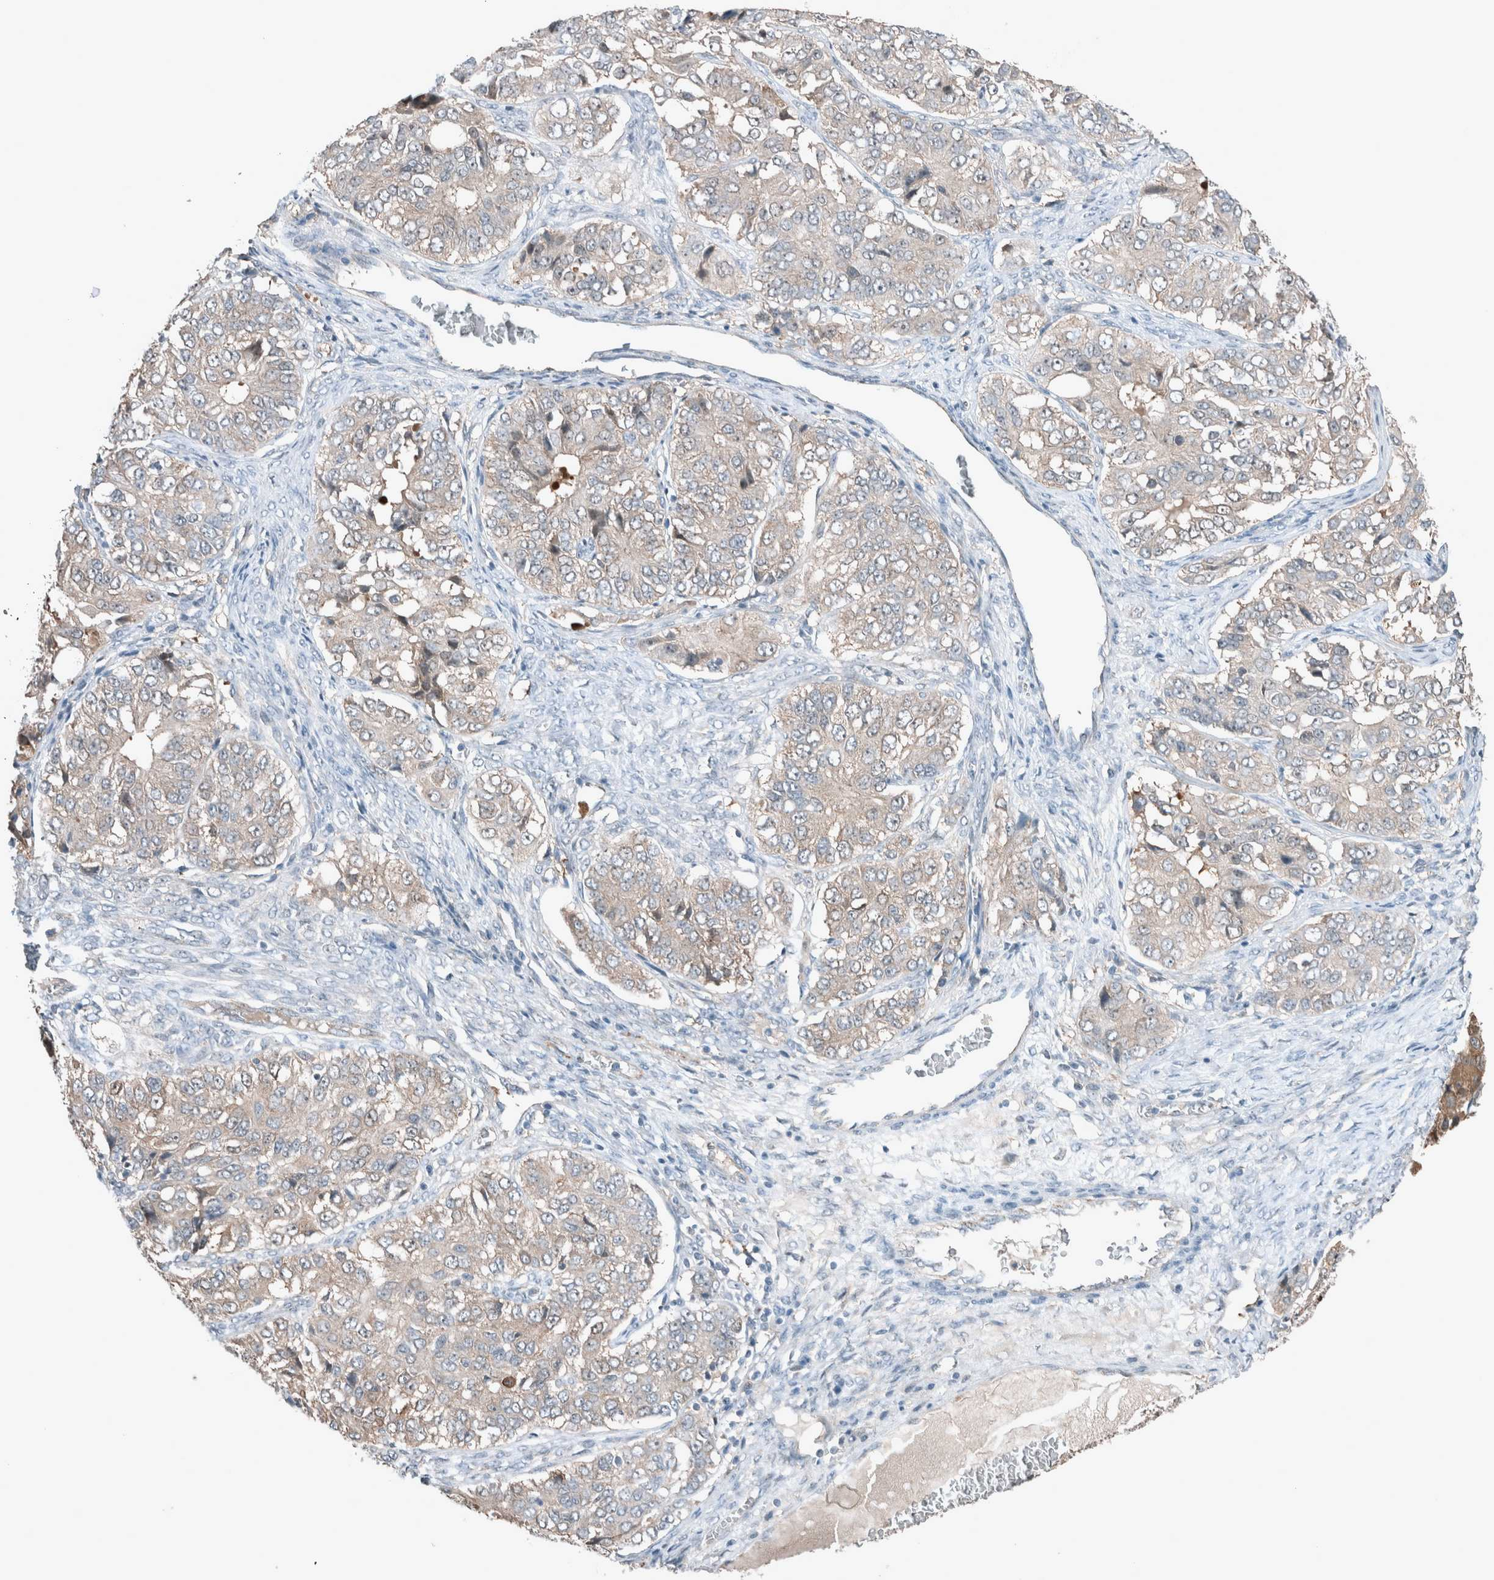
{"staining": {"intensity": "weak", "quantity": "<25%", "location": "cytoplasmic/membranous"}, "tissue": "ovarian cancer", "cell_type": "Tumor cells", "image_type": "cancer", "snomed": [{"axis": "morphology", "description": "Carcinoma, endometroid"}, {"axis": "topography", "description": "Ovary"}], "caption": "Tumor cells show no significant staining in ovarian cancer. (Brightfield microscopy of DAB immunohistochemistry (IHC) at high magnification).", "gene": "RALGDS", "patient": {"sex": "female", "age": 51}}